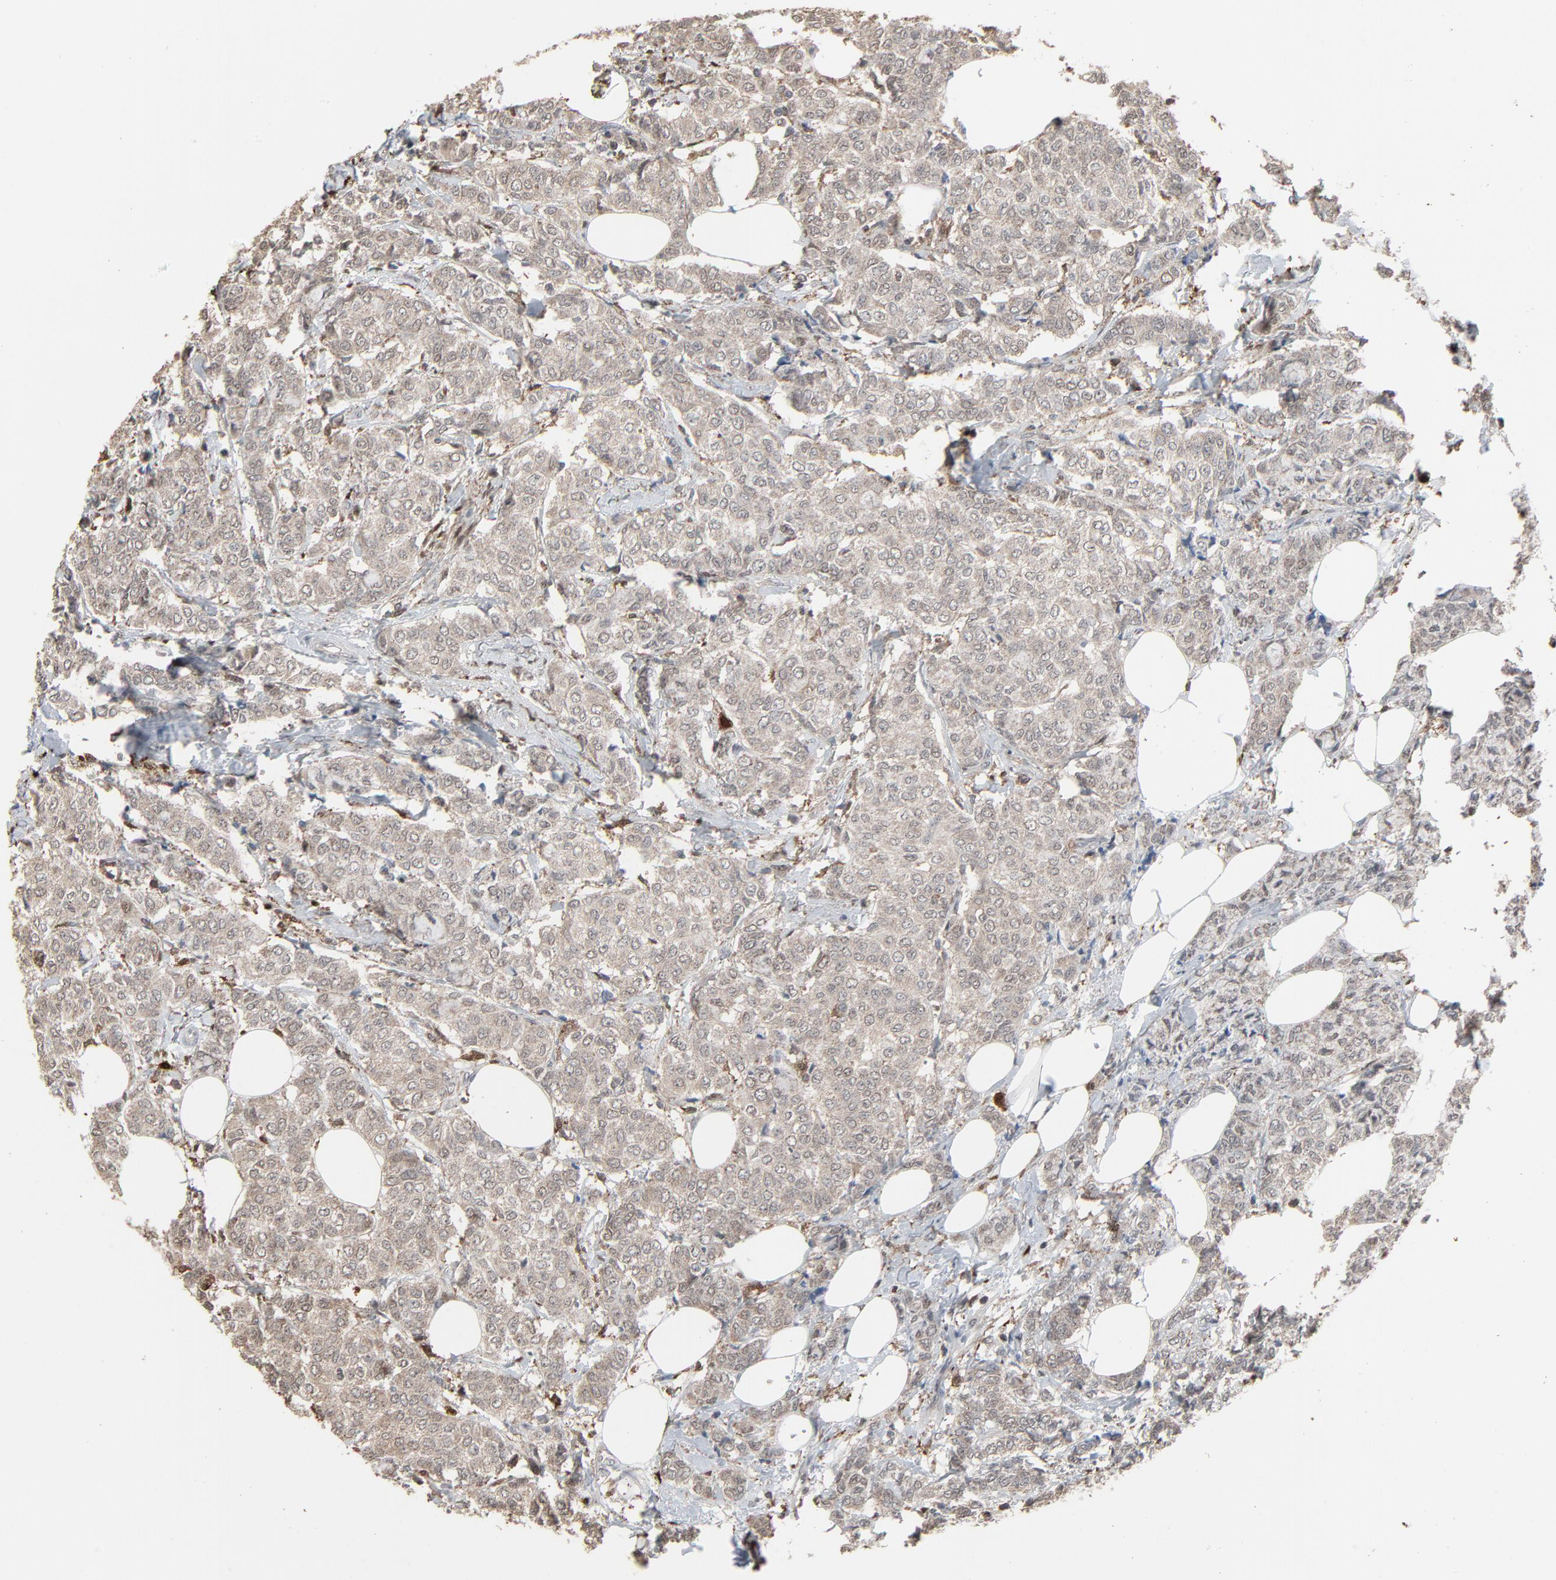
{"staining": {"intensity": "weak", "quantity": ">75%", "location": "cytoplasmic/membranous"}, "tissue": "breast cancer", "cell_type": "Tumor cells", "image_type": "cancer", "snomed": [{"axis": "morphology", "description": "Lobular carcinoma"}, {"axis": "topography", "description": "Breast"}], "caption": "Breast cancer (lobular carcinoma) stained with immunohistochemistry (IHC) exhibits weak cytoplasmic/membranous positivity in about >75% of tumor cells. (Stains: DAB in brown, nuclei in blue, Microscopy: brightfield microscopy at high magnification).", "gene": "DOCK8", "patient": {"sex": "female", "age": 60}}